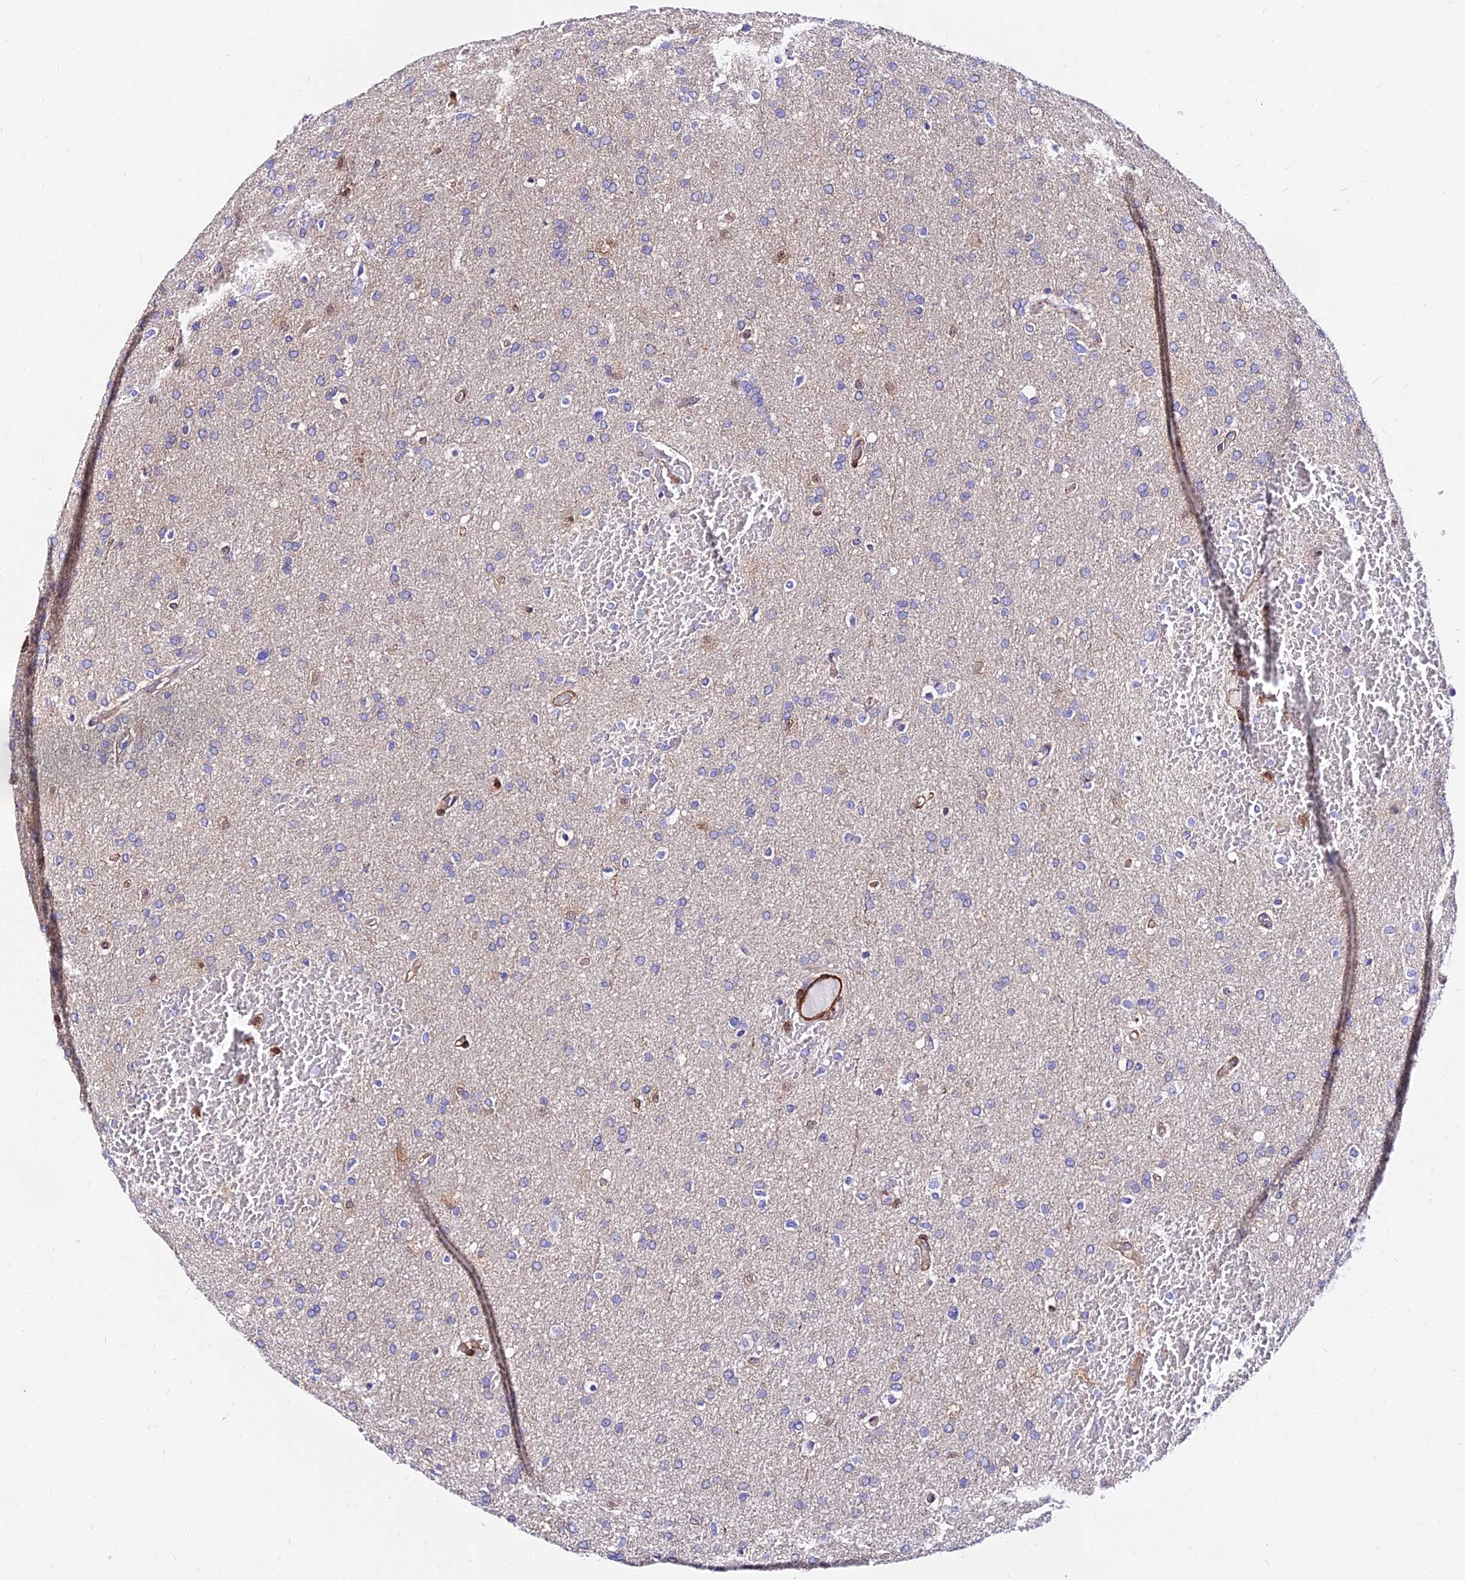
{"staining": {"intensity": "negative", "quantity": "none", "location": "none"}, "tissue": "glioma", "cell_type": "Tumor cells", "image_type": "cancer", "snomed": [{"axis": "morphology", "description": "Glioma, malignant, High grade"}, {"axis": "topography", "description": "Cerebral cortex"}], "caption": "Immunohistochemistry of malignant high-grade glioma displays no staining in tumor cells.", "gene": "CSRP1", "patient": {"sex": "female", "age": 36}}